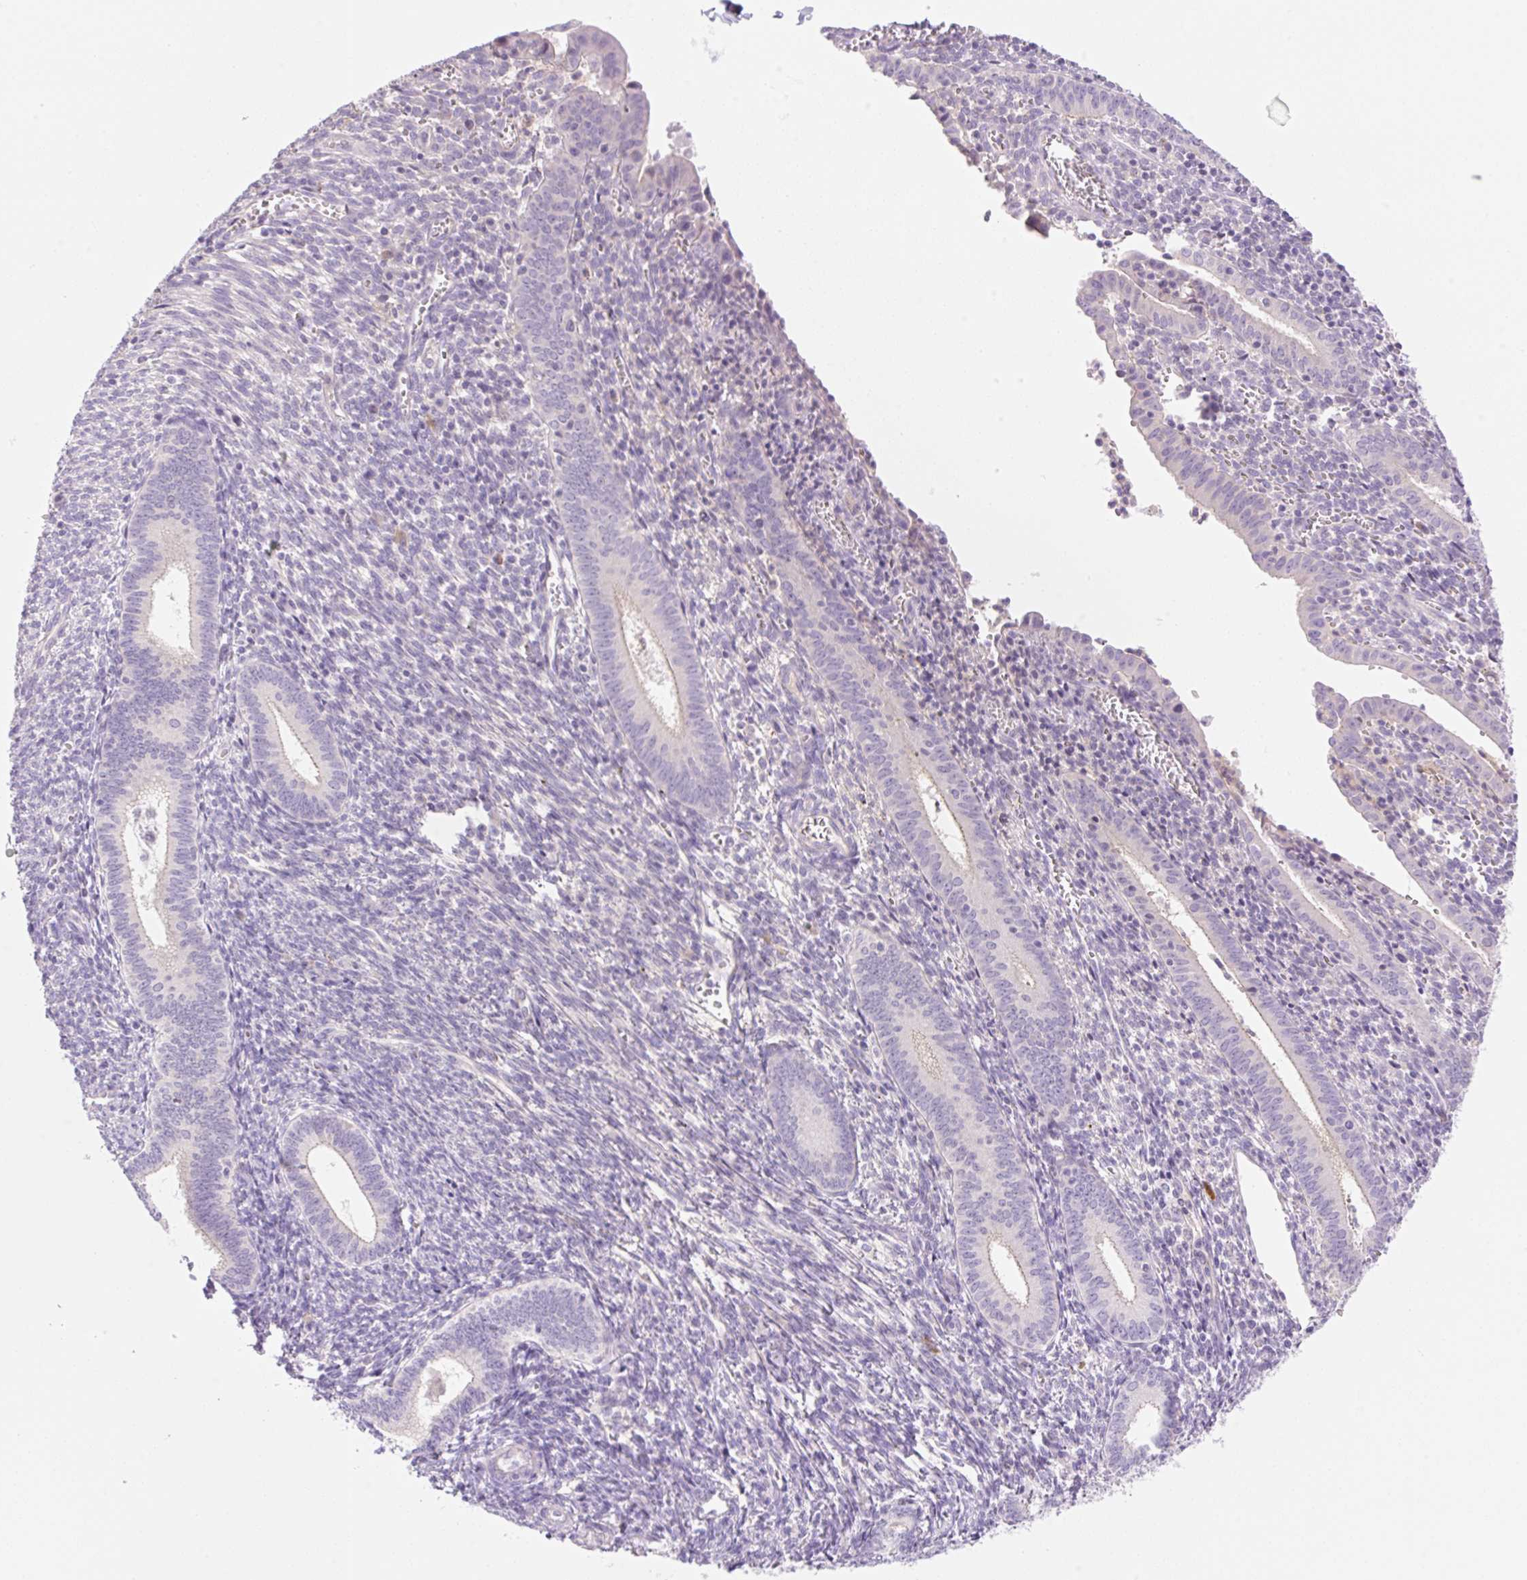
{"staining": {"intensity": "negative", "quantity": "none", "location": "none"}, "tissue": "endometrium", "cell_type": "Cells in endometrial stroma", "image_type": "normal", "snomed": [{"axis": "morphology", "description": "Normal tissue, NOS"}, {"axis": "topography", "description": "Endometrium"}], "caption": "The micrograph exhibits no staining of cells in endometrial stroma in normal endometrium. (DAB immunohistochemistry, high magnification).", "gene": "DENND5A", "patient": {"sex": "female", "age": 41}}